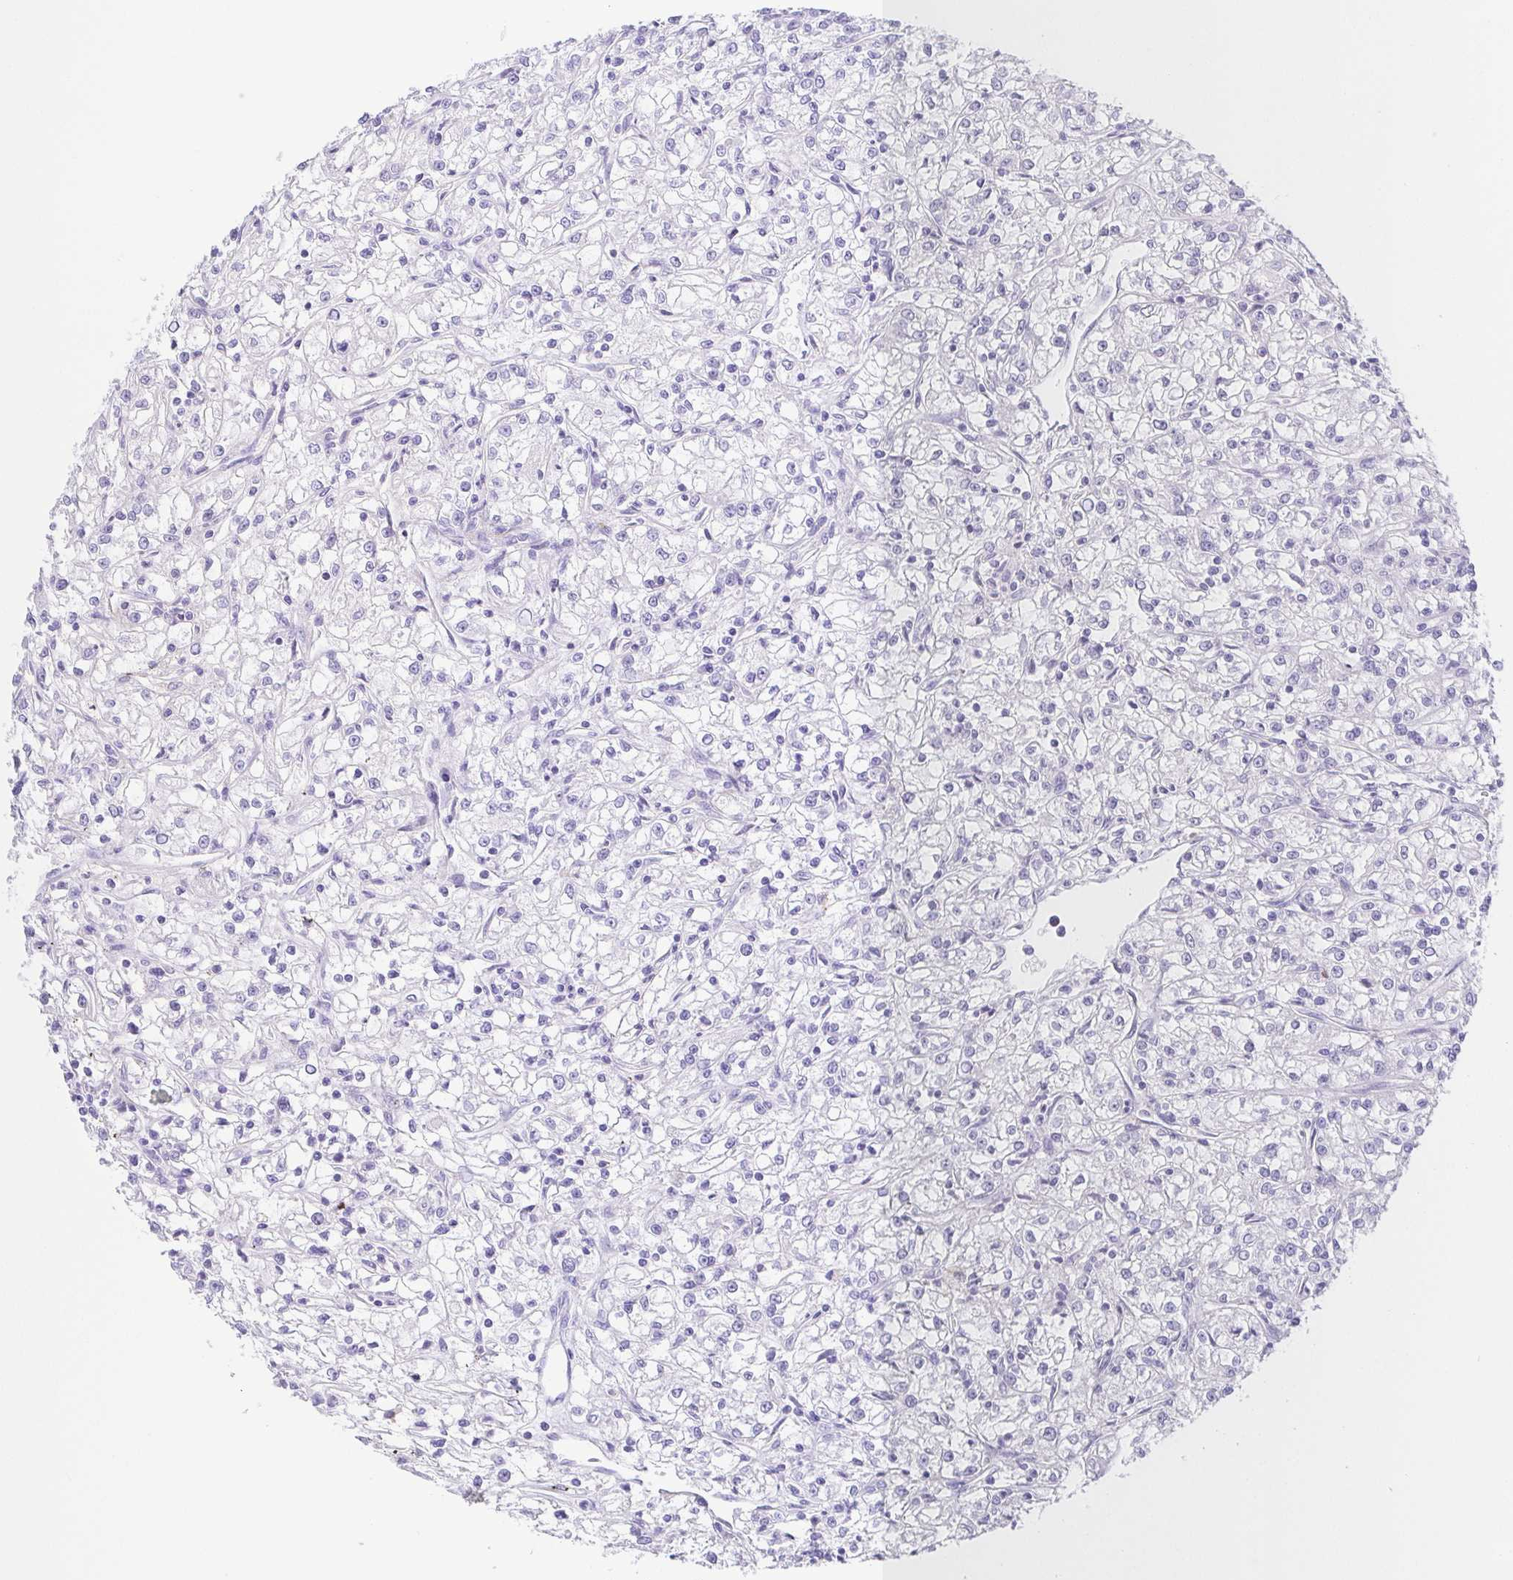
{"staining": {"intensity": "negative", "quantity": "none", "location": "none"}, "tissue": "renal cancer", "cell_type": "Tumor cells", "image_type": "cancer", "snomed": [{"axis": "morphology", "description": "Adenocarcinoma, NOS"}, {"axis": "topography", "description": "Kidney"}], "caption": "A high-resolution photomicrograph shows IHC staining of renal adenocarcinoma, which shows no significant staining in tumor cells.", "gene": "PKDREJ", "patient": {"sex": "female", "age": 59}}